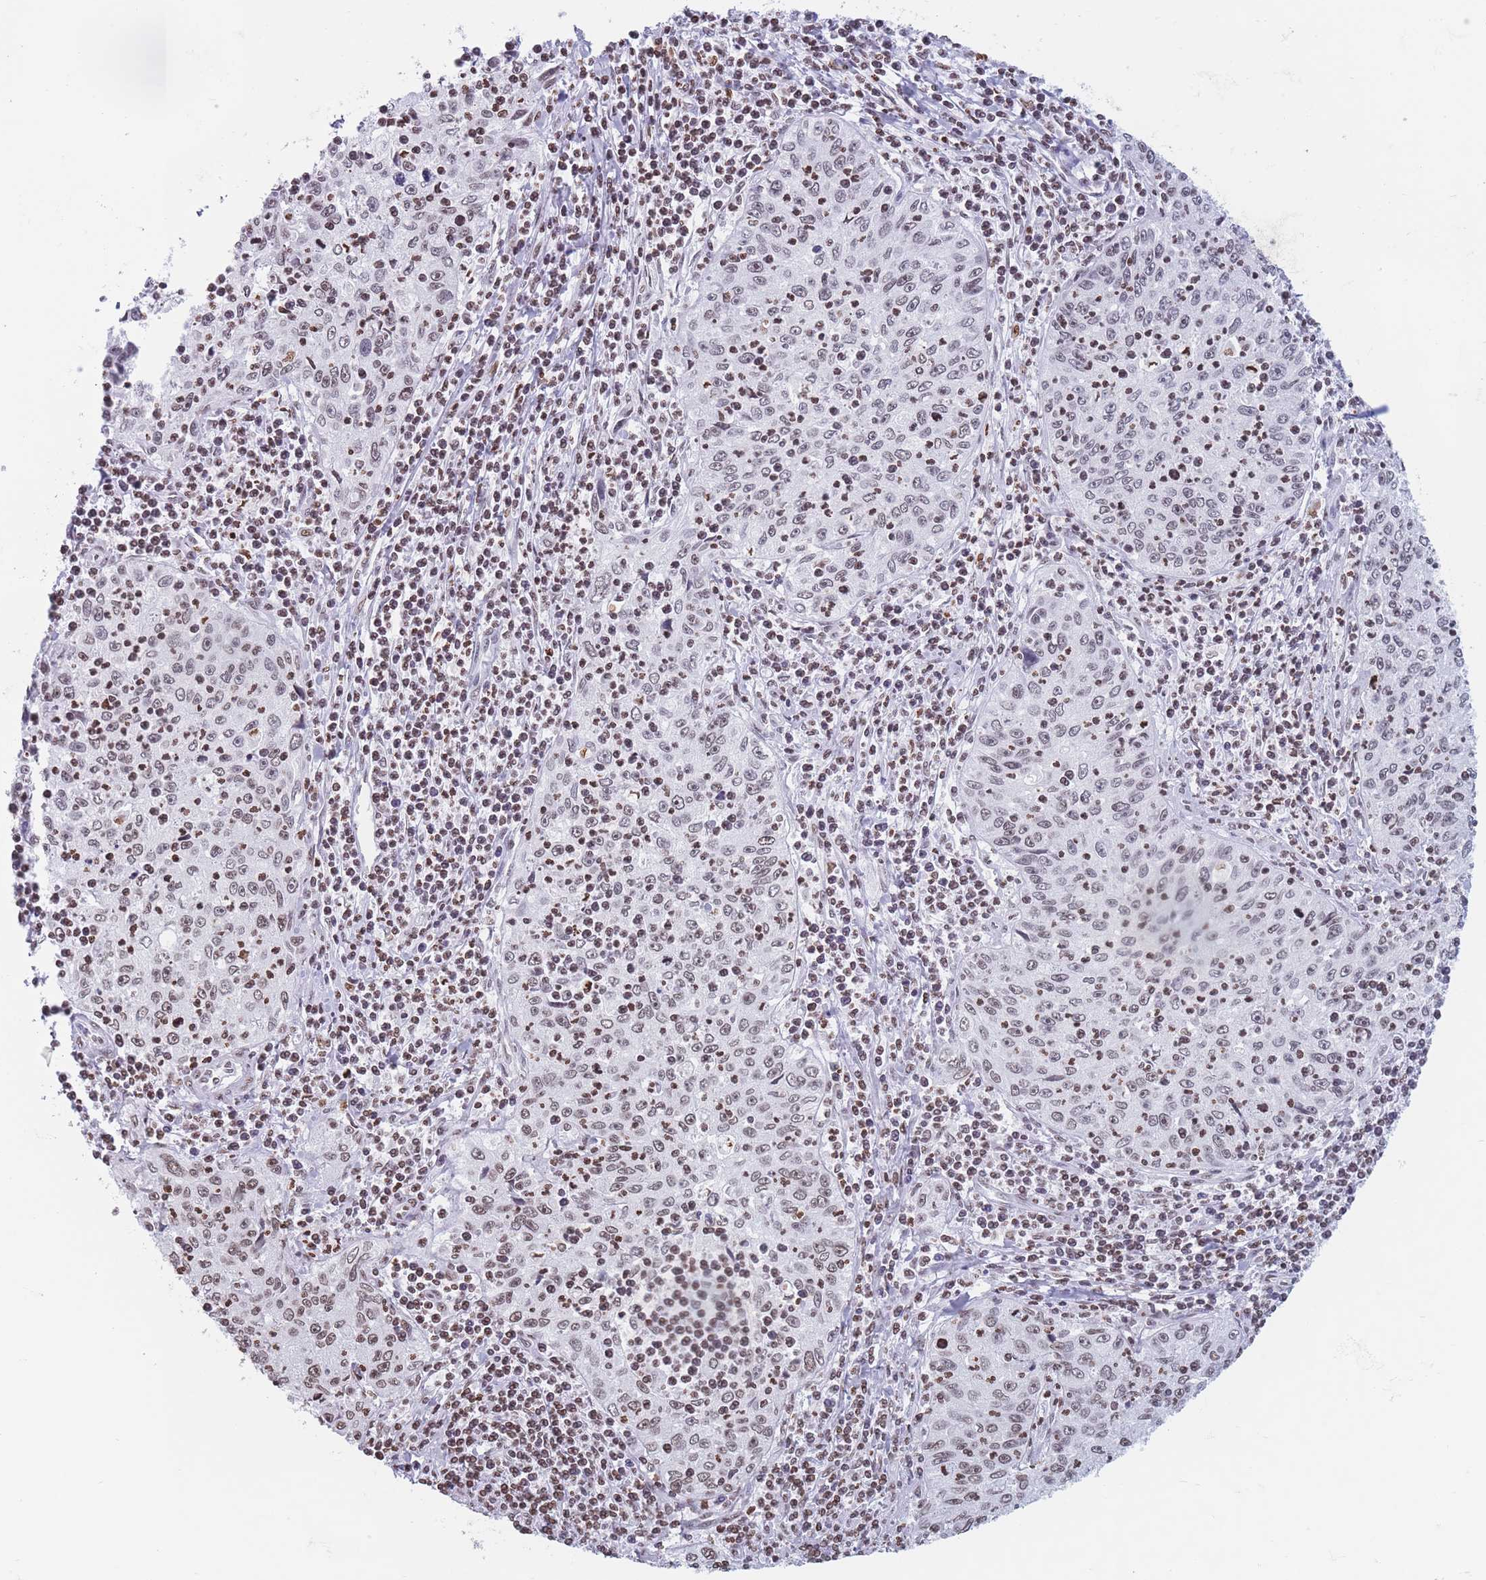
{"staining": {"intensity": "weak", "quantity": "25%-75%", "location": "nuclear"}, "tissue": "cervical cancer", "cell_type": "Tumor cells", "image_type": "cancer", "snomed": [{"axis": "morphology", "description": "Squamous cell carcinoma, NOS"}, {"axis": "topography", "description": "Cervix"}], "caption": "Cervical cancer (squamous cell carcinoma) was stained to show a protein in brown. There is low levels of weak nuclear staining in approximately 25%-75% of tumor cells. The protein is stained brown, and the nuclei are stained in blue (DAB (3,3'-diaminobenzidine) IHC with brightfield microscopy, high magnification).", "gene": "RYK", "patient": {"sex": "female", "age": 30}}